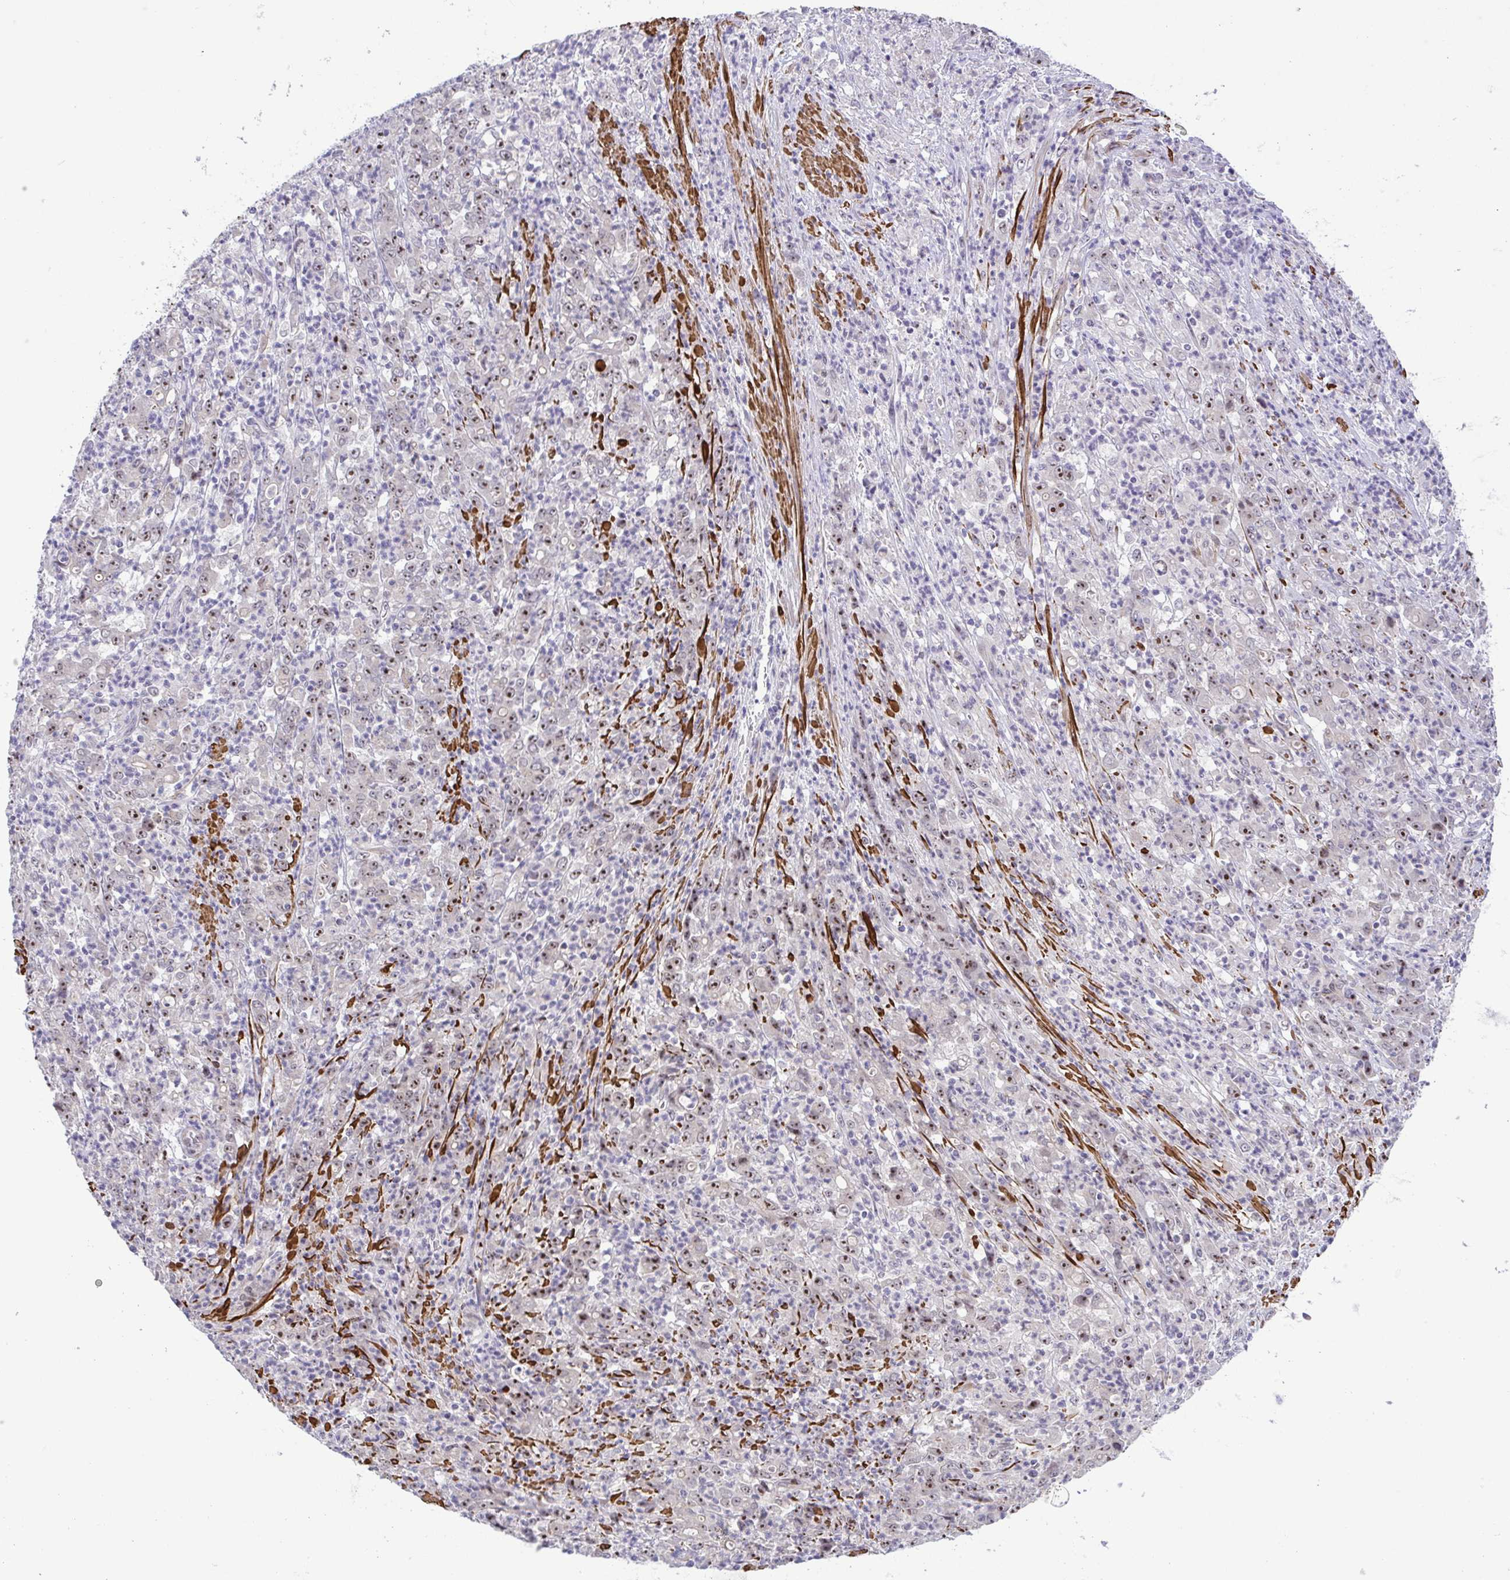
{"staining": {"intensity": "weak", "quantity": "25%-75%", "location": "nuclear"}, "tissue": "stomach cancer", "cell_type": "Tumor cells", "image_type": "cancer", "snomed": [{"axis": "morphology", "description": "Adenocarcinoma, NOS"}, {"axis": "topography", "description": "Stomach, lower"}], "caption": "This photomicrograph demonstrates immunohistochemistry staining of human stomach cancer (adenocarcinoma), with low weak nuclear staining in approximately 25%-75% of tumor cells.", "gene": "RSL24D1", "patient": {"sex": "female", "age": 71}}